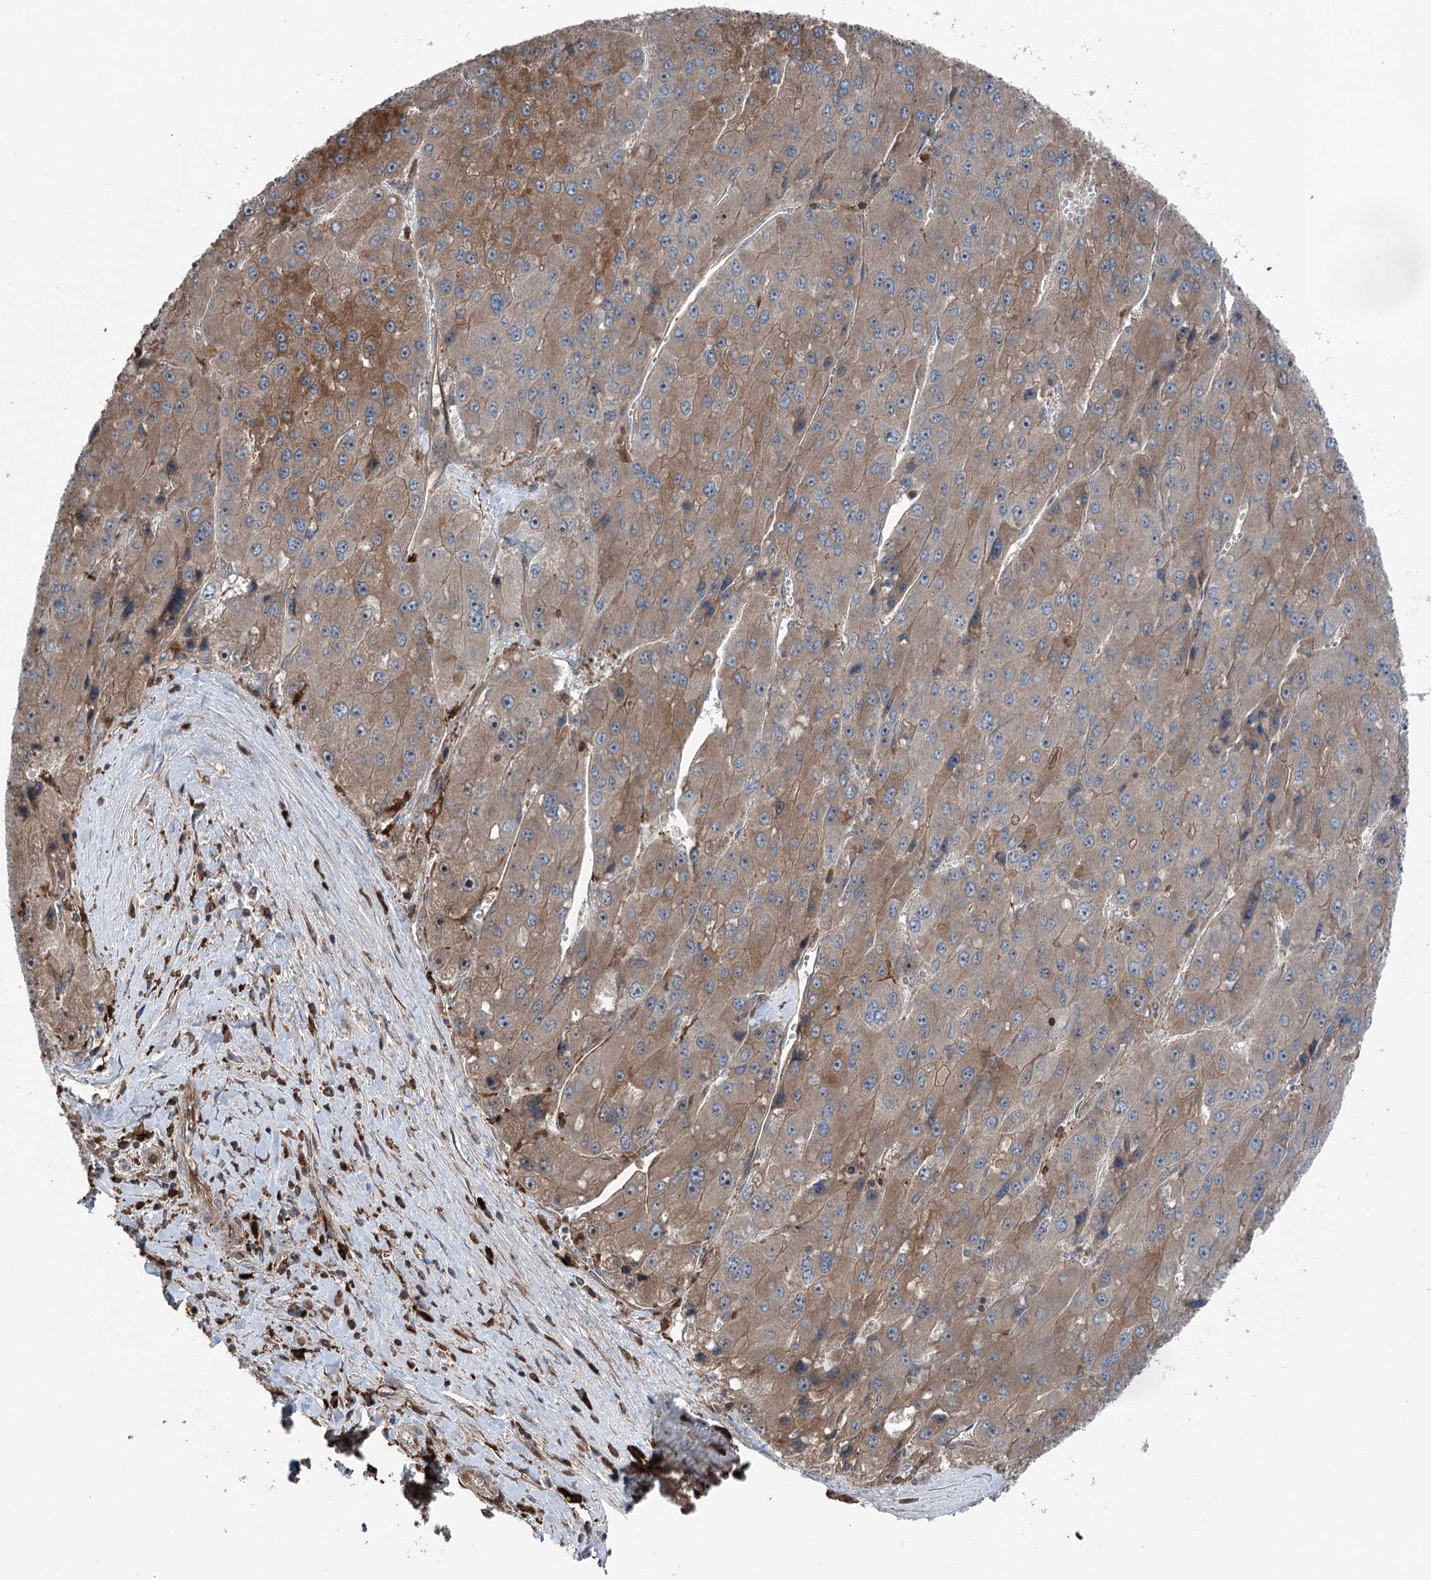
{"staining": {"intensity": "moderate", "quantity": ">75%", "location": "cytoplasmic/membranous"}, "tissue": "liver cancer", "cell_type": "Tumor cells", "image_type": "cancer", "snomed": [{"axis": "morphology", "description": "Carcinoma, Hepatocellular, NOS"}, {"axis": "topography", "description": "Liver"}], "caption": "Protein analysis of liver cancer (hepatocellular carcinoma) tissue exhibits moderate cytoplasmic/membranous staining in approximately >75% of tumor cells. (Brightfield microscopy of DAB IHC at high magnification).", "gene": "PPP1R21", "patient": {"sex": "female", "age": 73}}